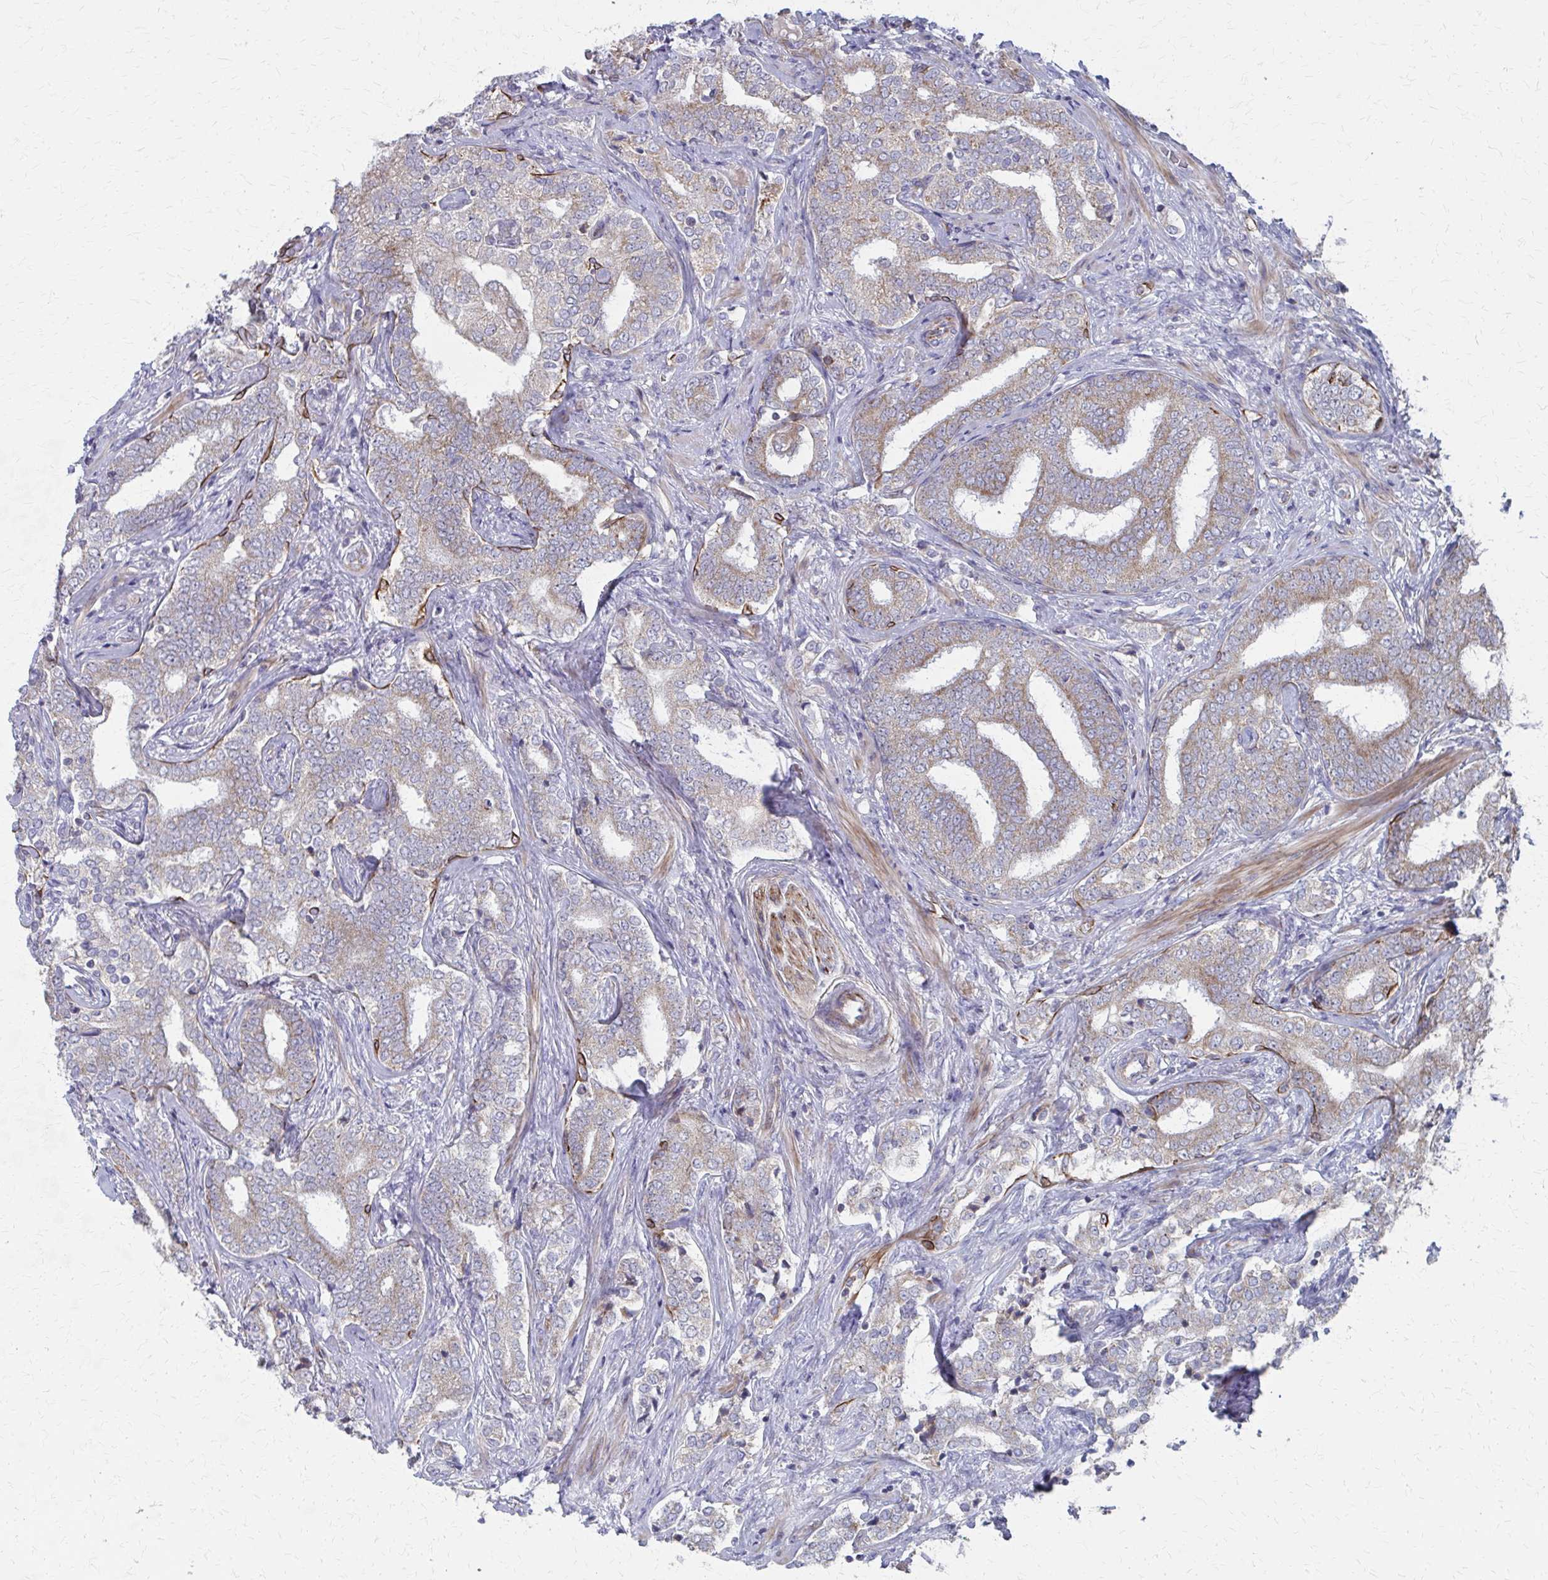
{"staining": {"intensity": "weak", "quantity": ">75%", "location": "cytoplasmic/membranous"}, "tissue": "prostate cancer", "cell_type": "Tumor cells", "image_type": "cancer", "snomed": [{"axis": "morphology", "description": "Adenocarcinoma, High grade"}, {"axis": "topography", "description": "Prostate"}], "caption": "Human prostate adenocarcinoma (high-grade) stained with a brown dye displays weak cytoplasmic/membranous positive expression in about >75% of tumor cells.", "gene": "FAHD1", "patient": {"sex": "male", "age": 72}}